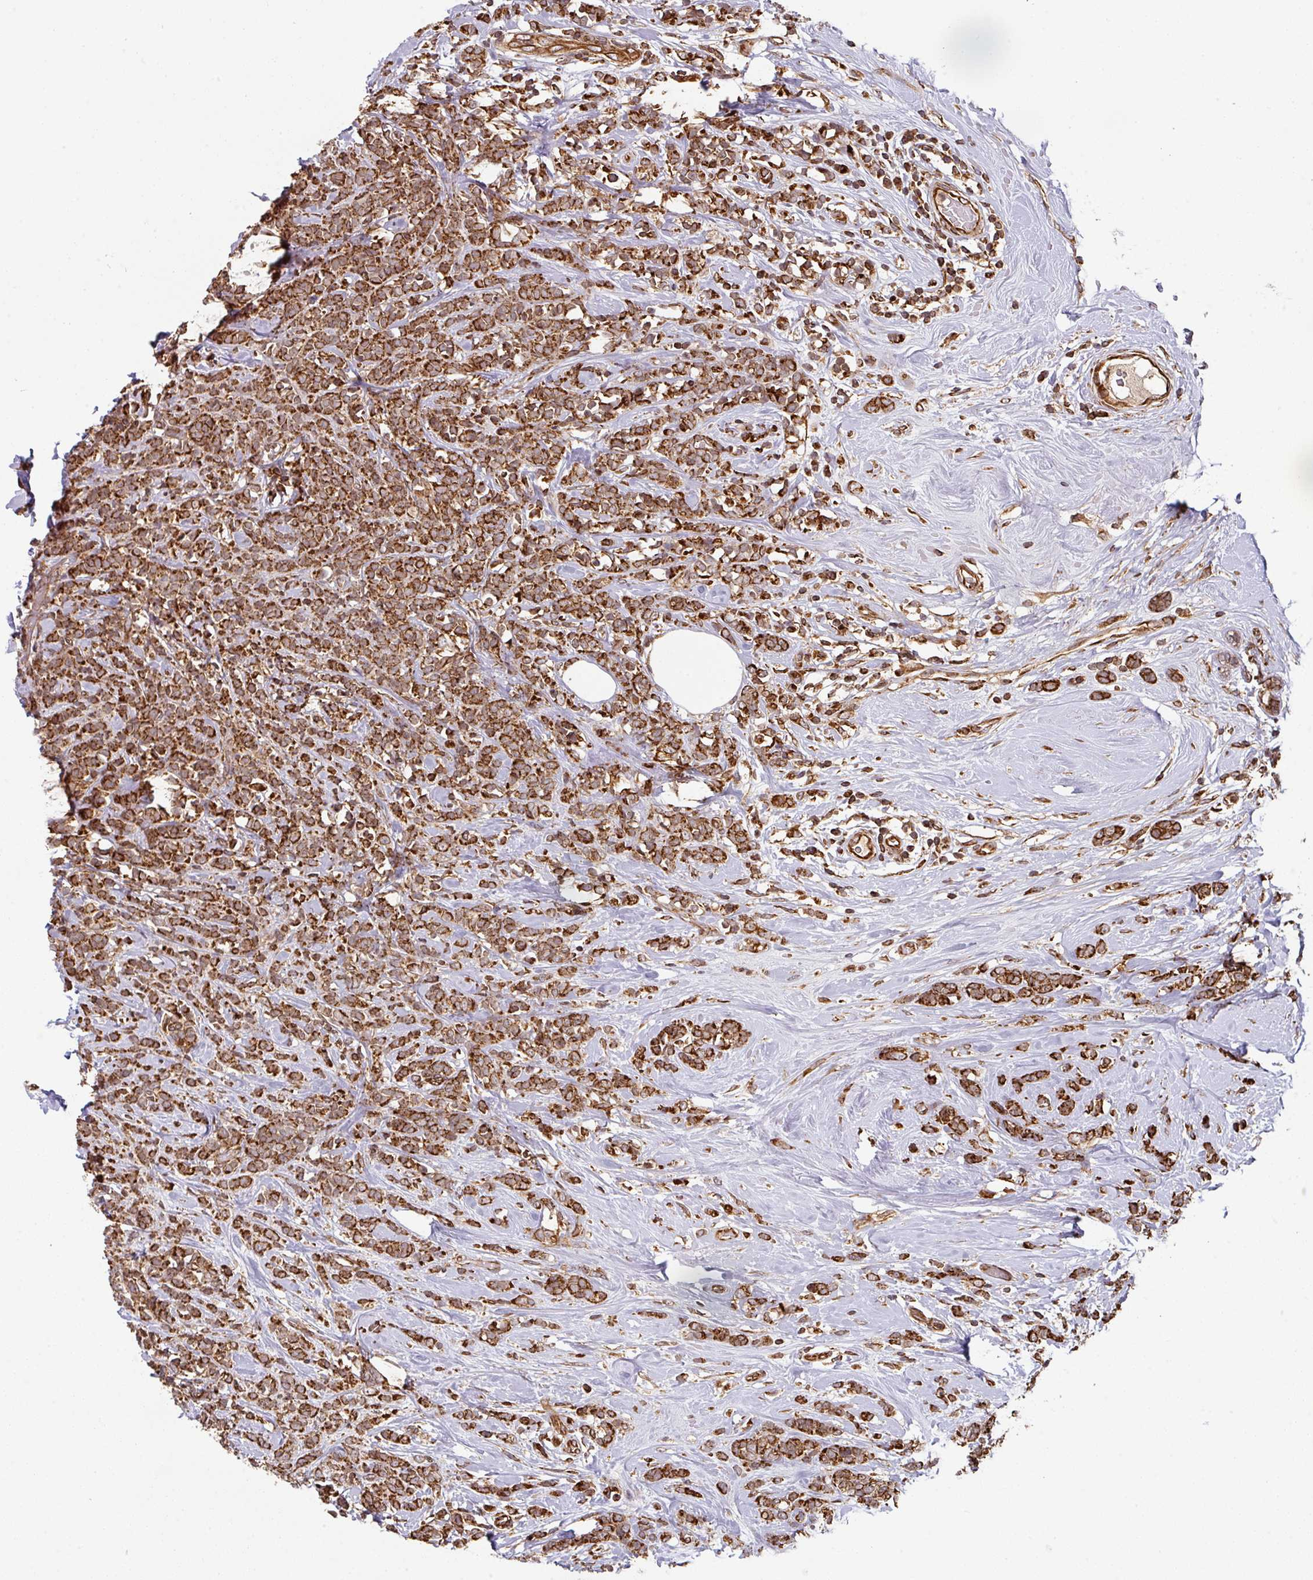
{"staining": {"intensity": "strong", "quantity": ">75%", "location": "cytoplasmic/membranous"}, "tissue": "breast cancer", "cell_type": "Tumor cells", "image_type": "cancer", "snomed": [{"axis": "morphology", "description": "Lobular carcinoma"}, {"axis": "topography", "description": "Breast"}], "caption": "This is a photomicrograph of immunohistochemistry (IHC) staining of lobular carcinoma (breast), which shows strong staining in the cytoplasmic/membranous of tumor cells.", "gene": "TRAP1", "patient": {"sex": "female", "age": 58}}